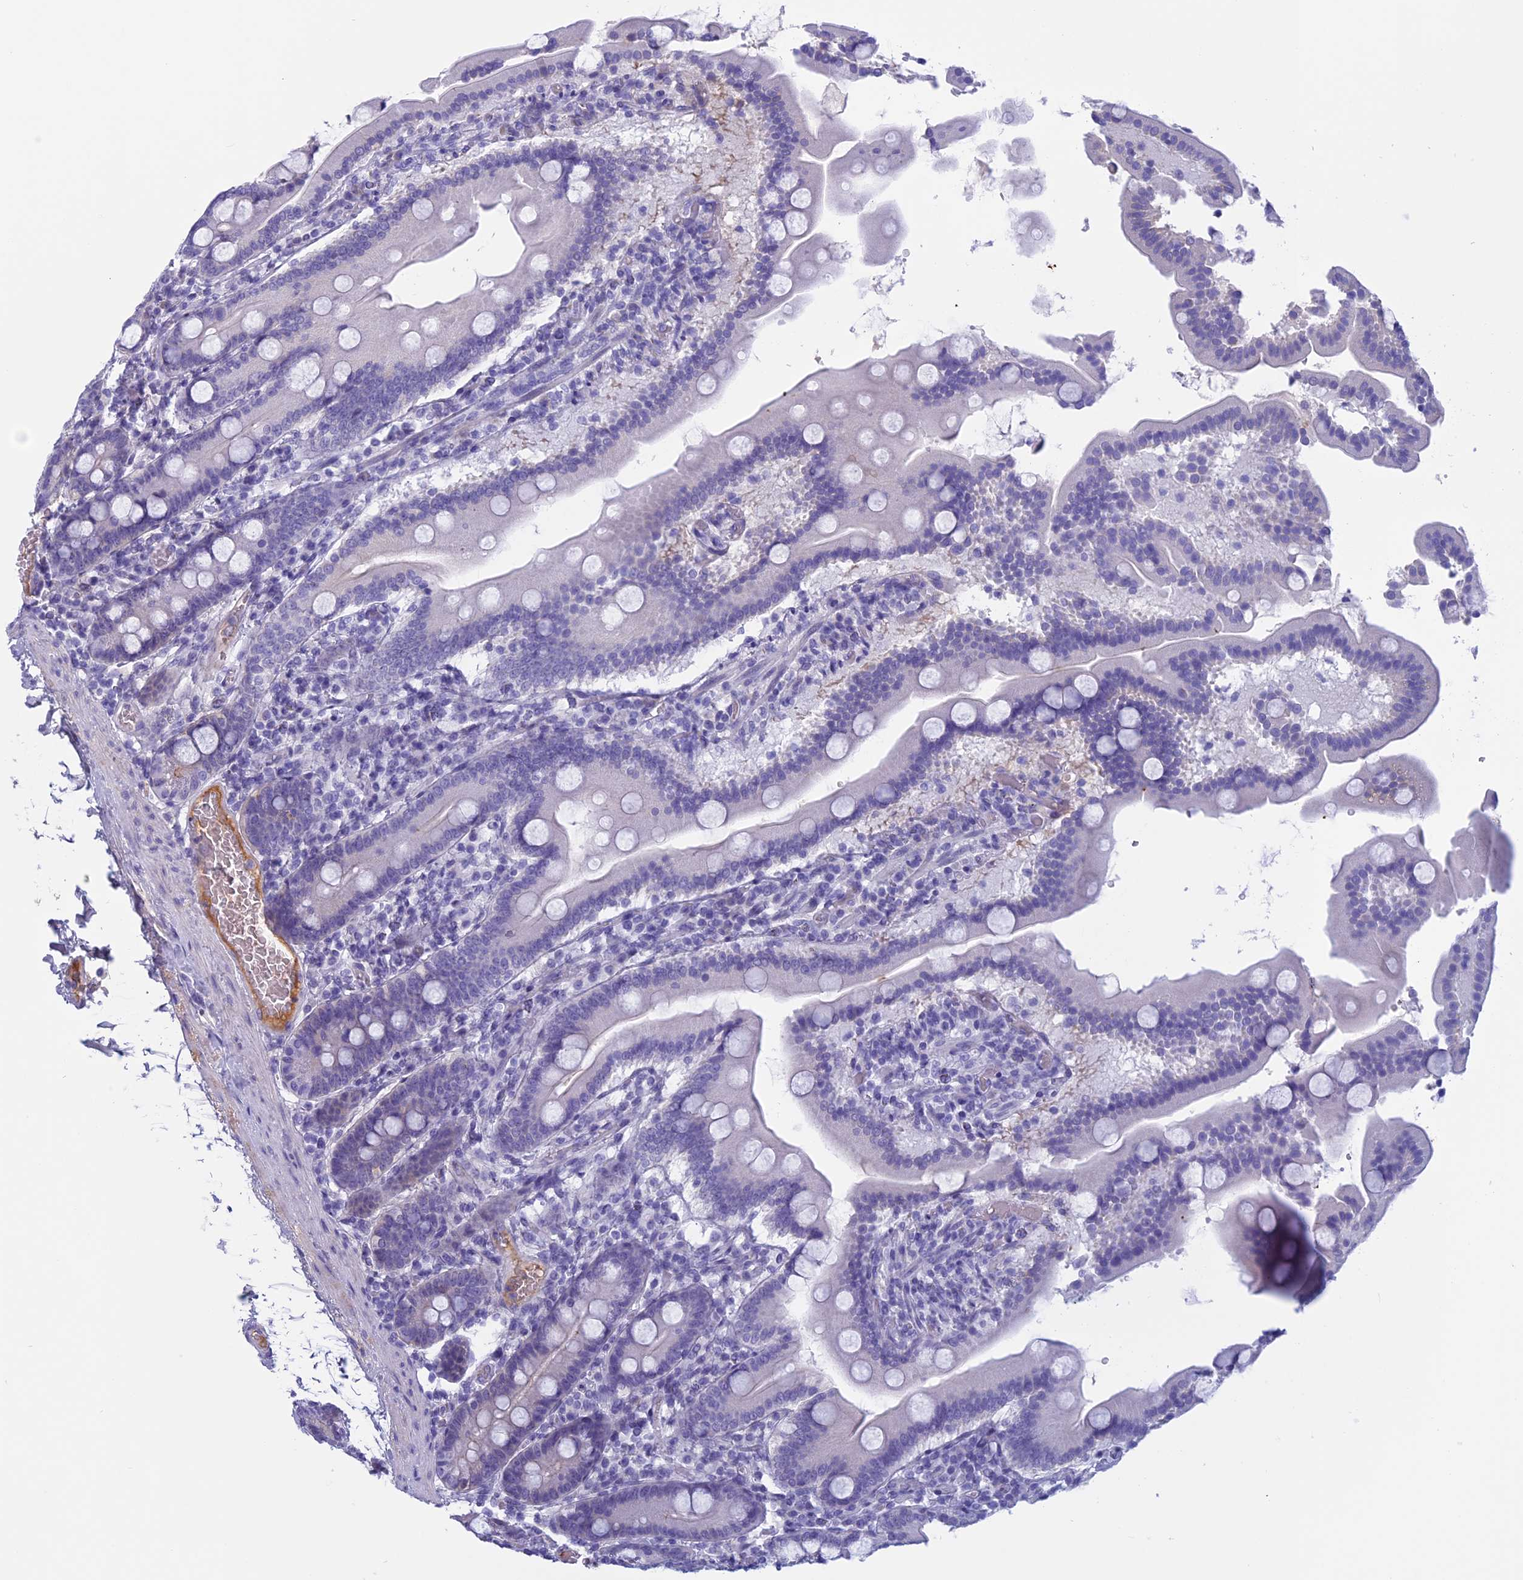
{"staining": {"intensity": "negative", "quantity": "none", "location": "none"}, "tissue": "duodenum", "cell_type": "Glandular cells", "image_type": "normal", "snomed": [{"axis": "morphology", "description": "Normal tissue, NOS"}, {"axis": "topography", "description": "Duodenum"}], "caption": "Image shows no significant protein staining in glandular cells of unremarkable duodenum.", "gene": "ANGPTL2", "patient": {"sex": "male", "age": 55}}